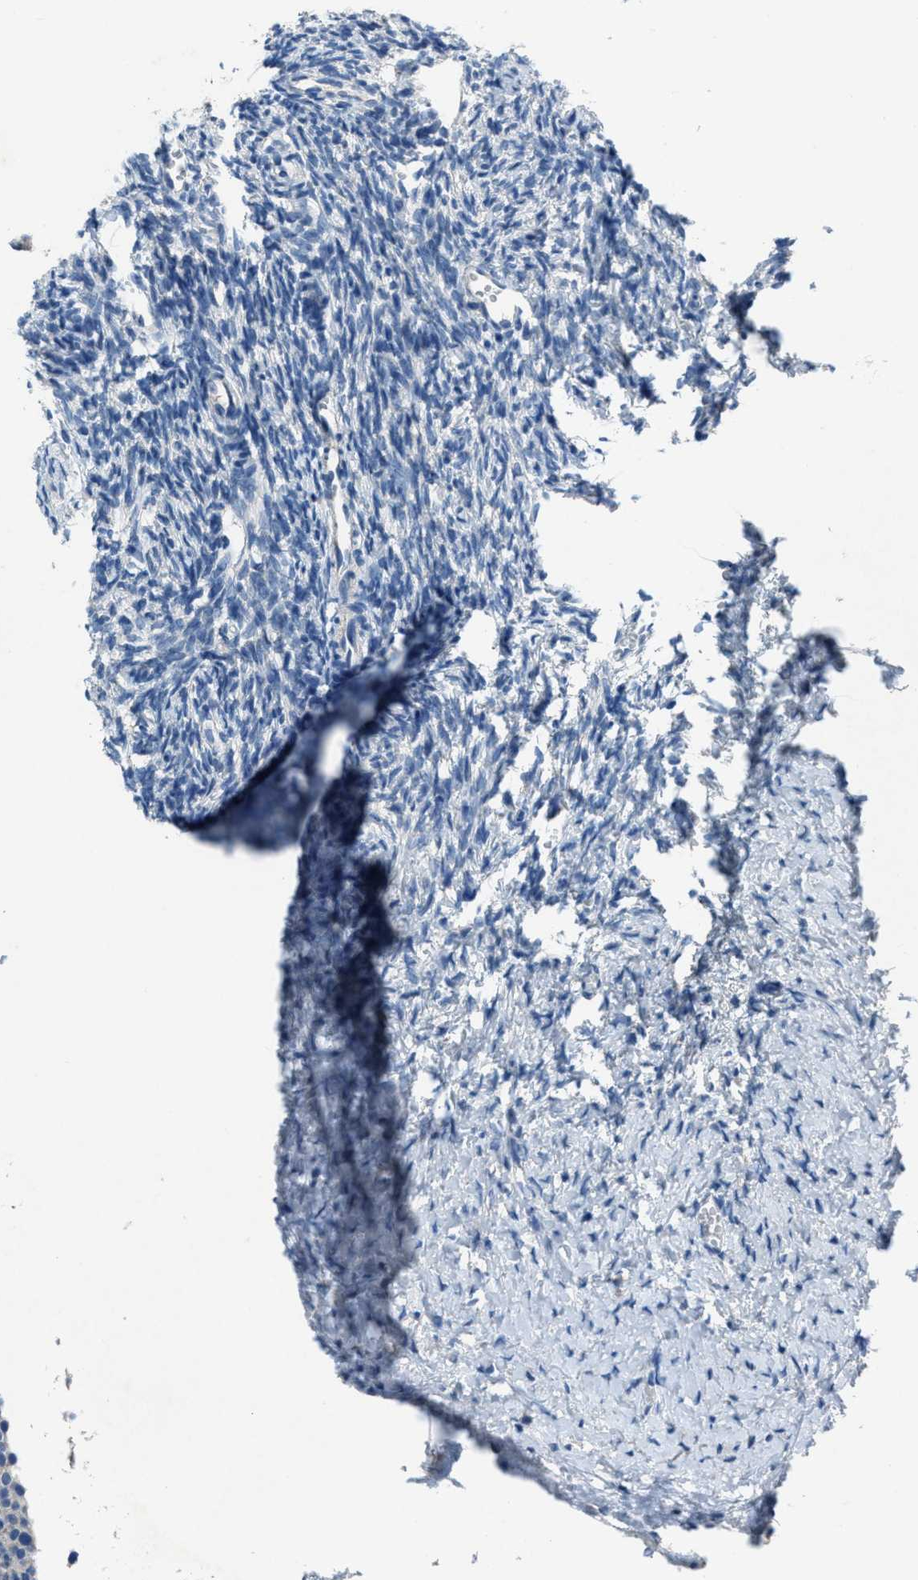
{"staining": {"intensity": "negative", "quantity": "none", "location": "none"}, "tissue": "ovary", "cell_type": "Ovarian stroma cells", "image_type": "normal", "snomed": [{"axis": "morphology", "description": "Normal tissue, NOS"}, {"axis": "topography", "description": "Ovary"}], "caption": "Micrograph shows no protein staining in ovarian stroma cells of benign ovary.", "gene": "ADAM2", "patient": {"sex": "female", "age": 35}}